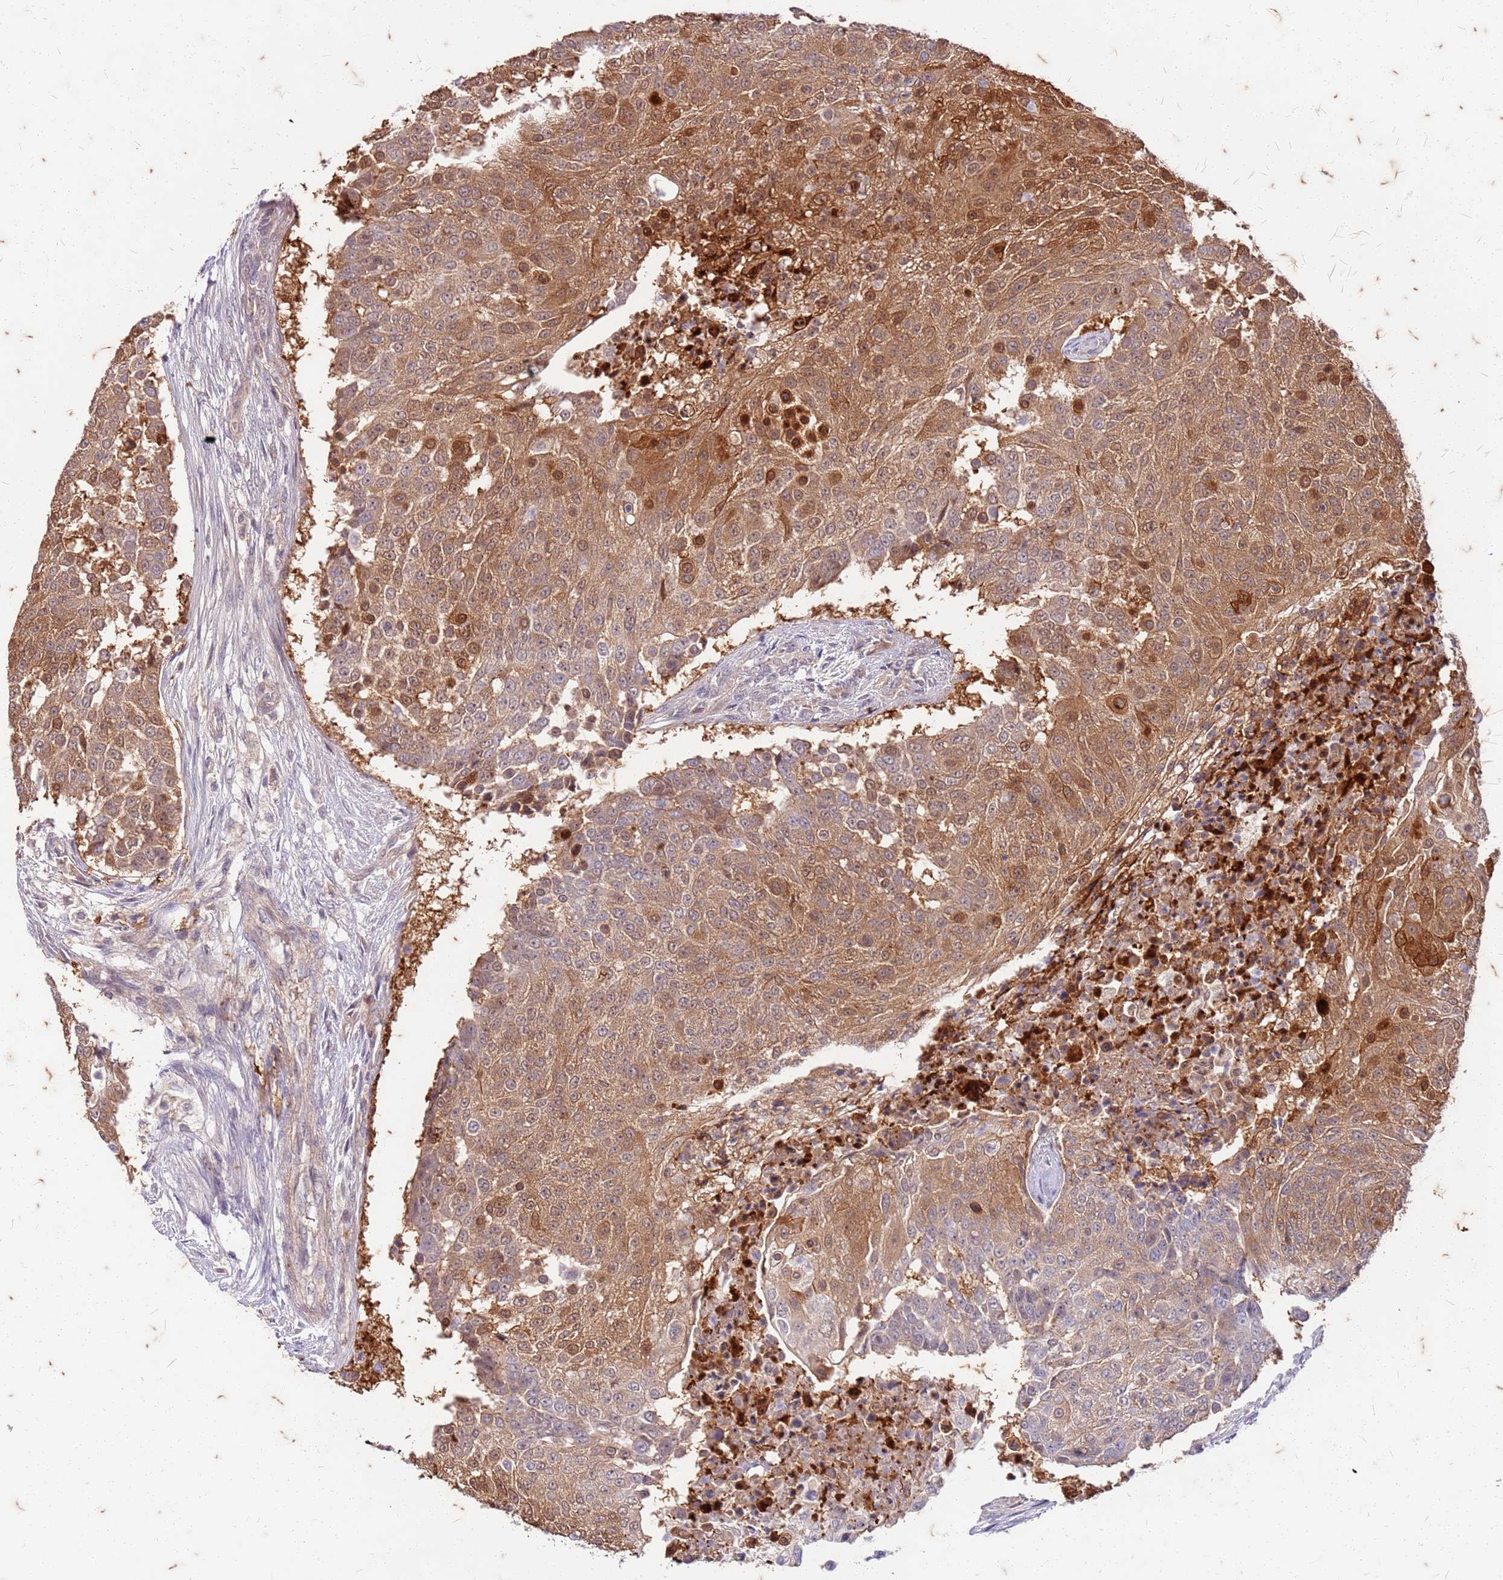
{"staining": {"intensity": "moderate", "quantity": ">75%", "location": "cytoplasmic/membranous,nuclear"}, "tissue": "urothelial cancer", "cell_type": "Tumor cells", "image_type": "cancer", "snomed": [{"axis": "morphology", "description": "Urothelial carcinoma, High grade"}, {"axis": "topography", "description": "Urinary bladder"}], "caption": "This histopathology image shows high-grade urothelial carcinoma stained with immunohistochemistry (IHC) to label a protein in brown. The cytoplasmic/membranous and nuclear of tumor cells show moderate positivity for the protein. Nuclei are counter-stained blue.", "gene": "RAPGEF3", "patient": {"sex": "female", "age": 63}}